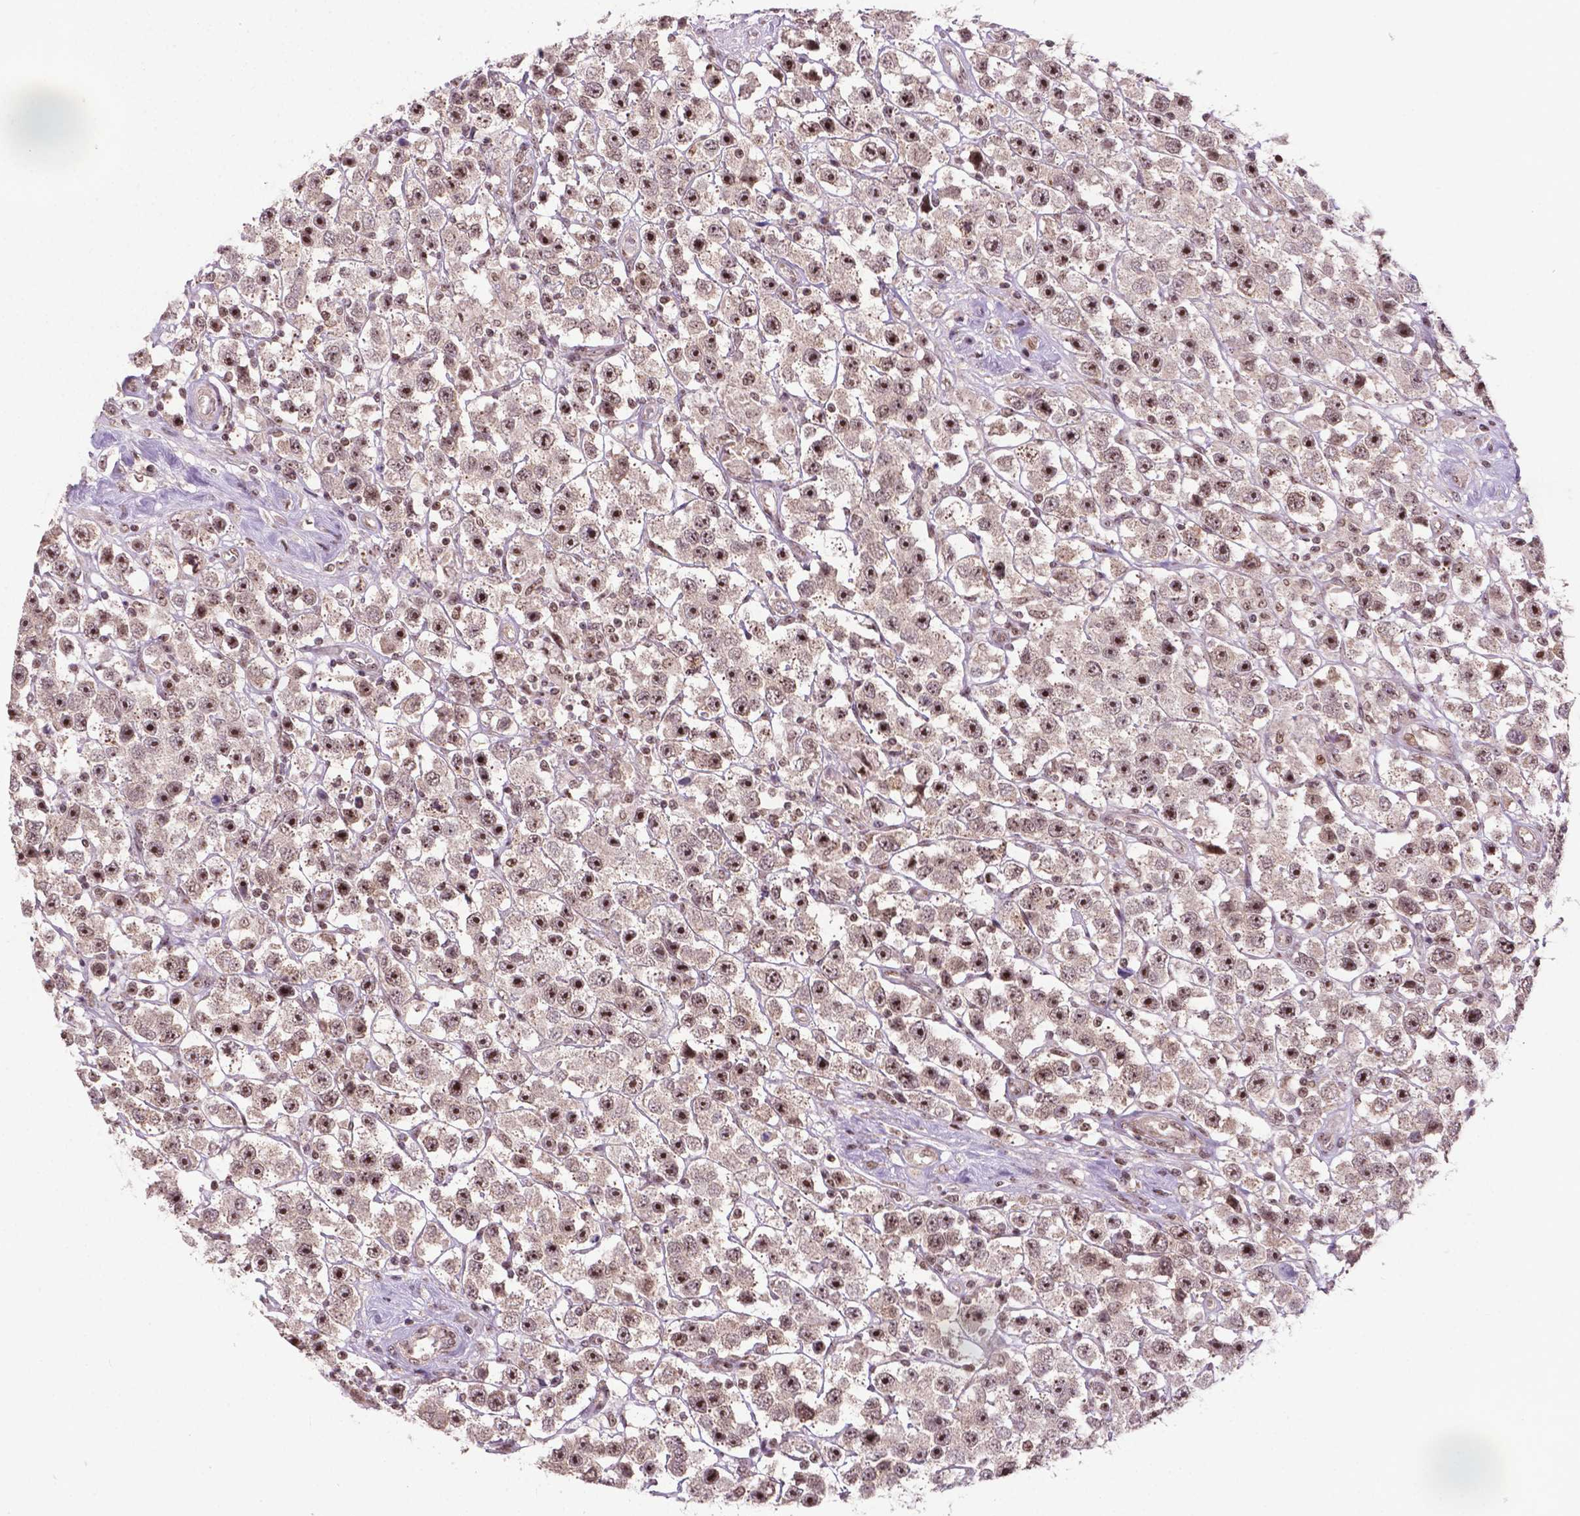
{"staining": {"intensity": "moderate", "quantity": ">75%", "location": "nuclear"}, "tissue": "testis cancer", "cell_type": "Tumor cells", "image_type": "cancer", "snomed": [{"axis": "morphology", "description": "Seminoma, NOS"}, {"axis": "topography", "description": "Testis"}], "caption": "Immunohistochemical staining of seminoma (testis) displays moderate nuclear protein expression in approximately >75% of tumor cells.", "gene": "CSNK2A1", "patient": {"sex": "male", "age": 45}}